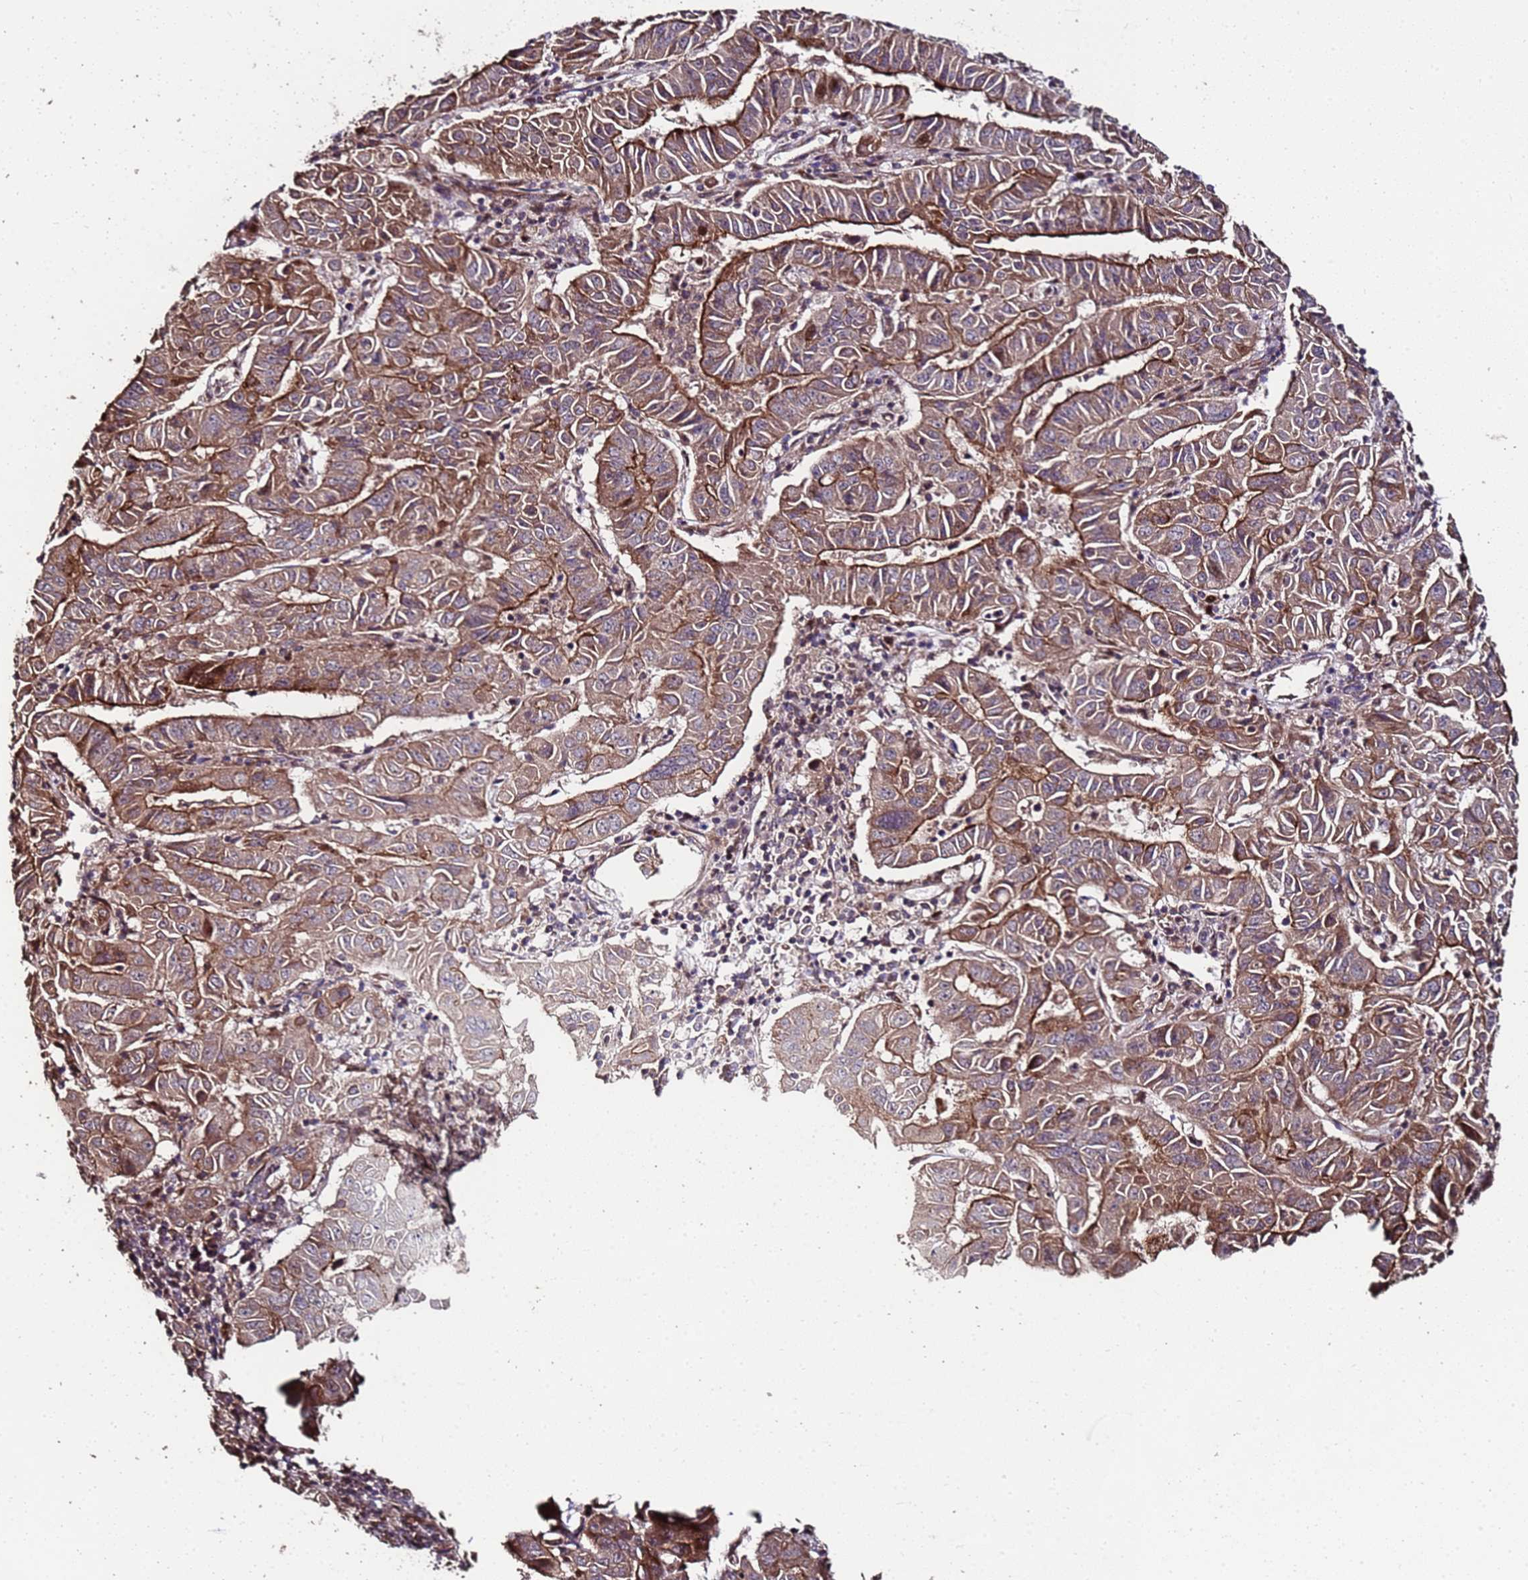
{"staining": {"intensity": "strong", "quantity": ">75%", "location": "cytoplasmic/membranous"}, "tissue": "pancreatic cancer", "cell_type": "Tumor cells", "image_type": "cancer", "snomed": [{"axis": "morphology", "description": "Adenocarcinoma, NOS"}, {"axis": "topography", "description": "Pancreas"}], "caption": "The immunohistochemical stain shows strong cytoplasmic/membranous expression in tumor cells of pancreatic cancer tissue. (IHC, brightfield microscopy, high magnification).", "gene": "PRODH", "patient": {"sex": "male", "age": 63}}